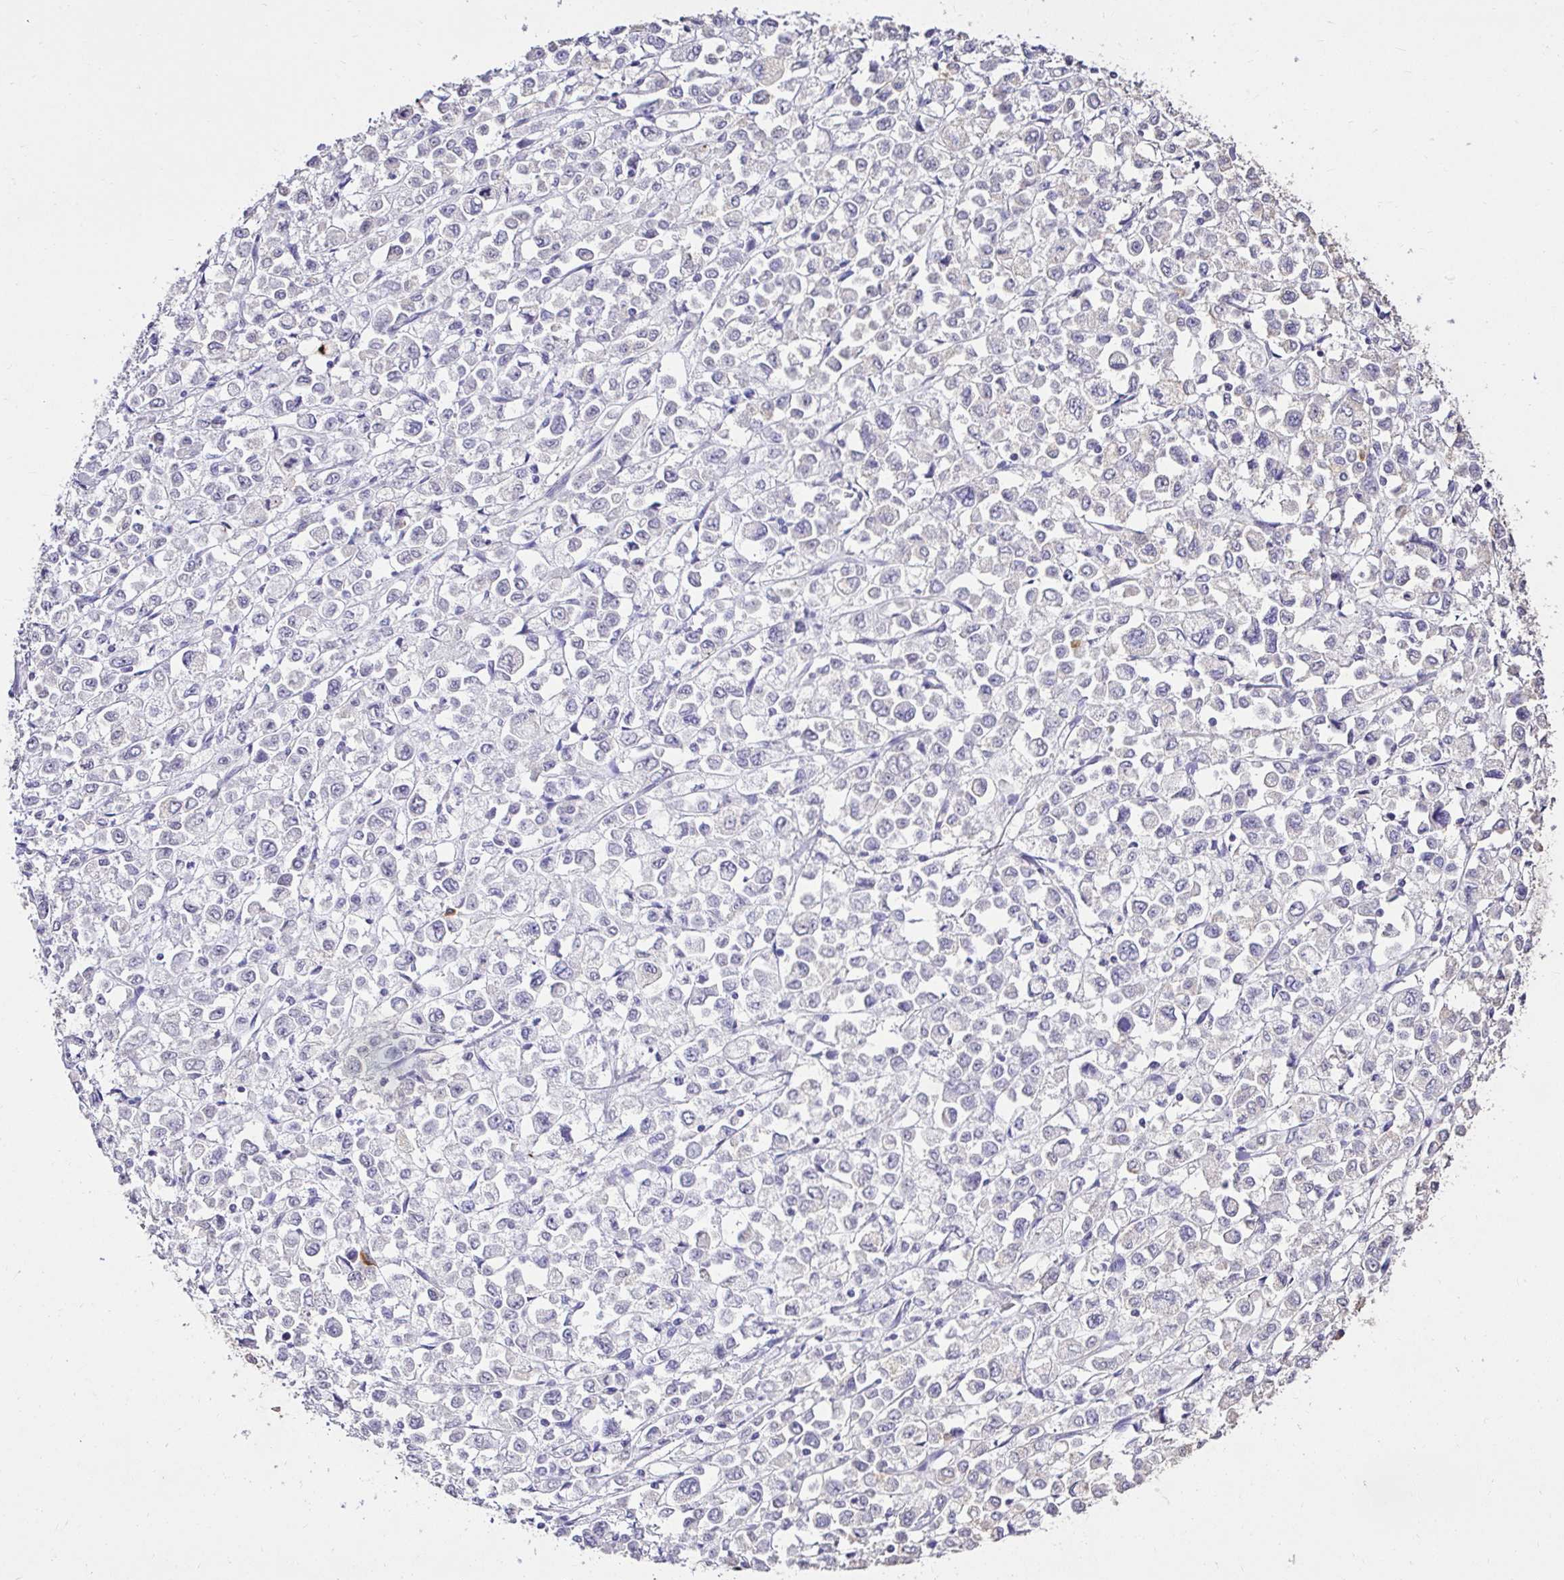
{"staining": {"intensity": "negative", "quantity": "none", "location": "none"}, "tissue": "stomach cancer", "cell_type": "Tumor cells", "image_type": "cancer", "snomed": [{"axis": "morphology", "description": "Adenocarcinoma, NOS"}, {"axis": "topography", "description": "Stomach, upper"}], "caption": "Tumor cells show no significant expression in stomach adenocarcinoma.", "gene": "KIAA1210", "patient": {"sex": "male", "age": 70}}